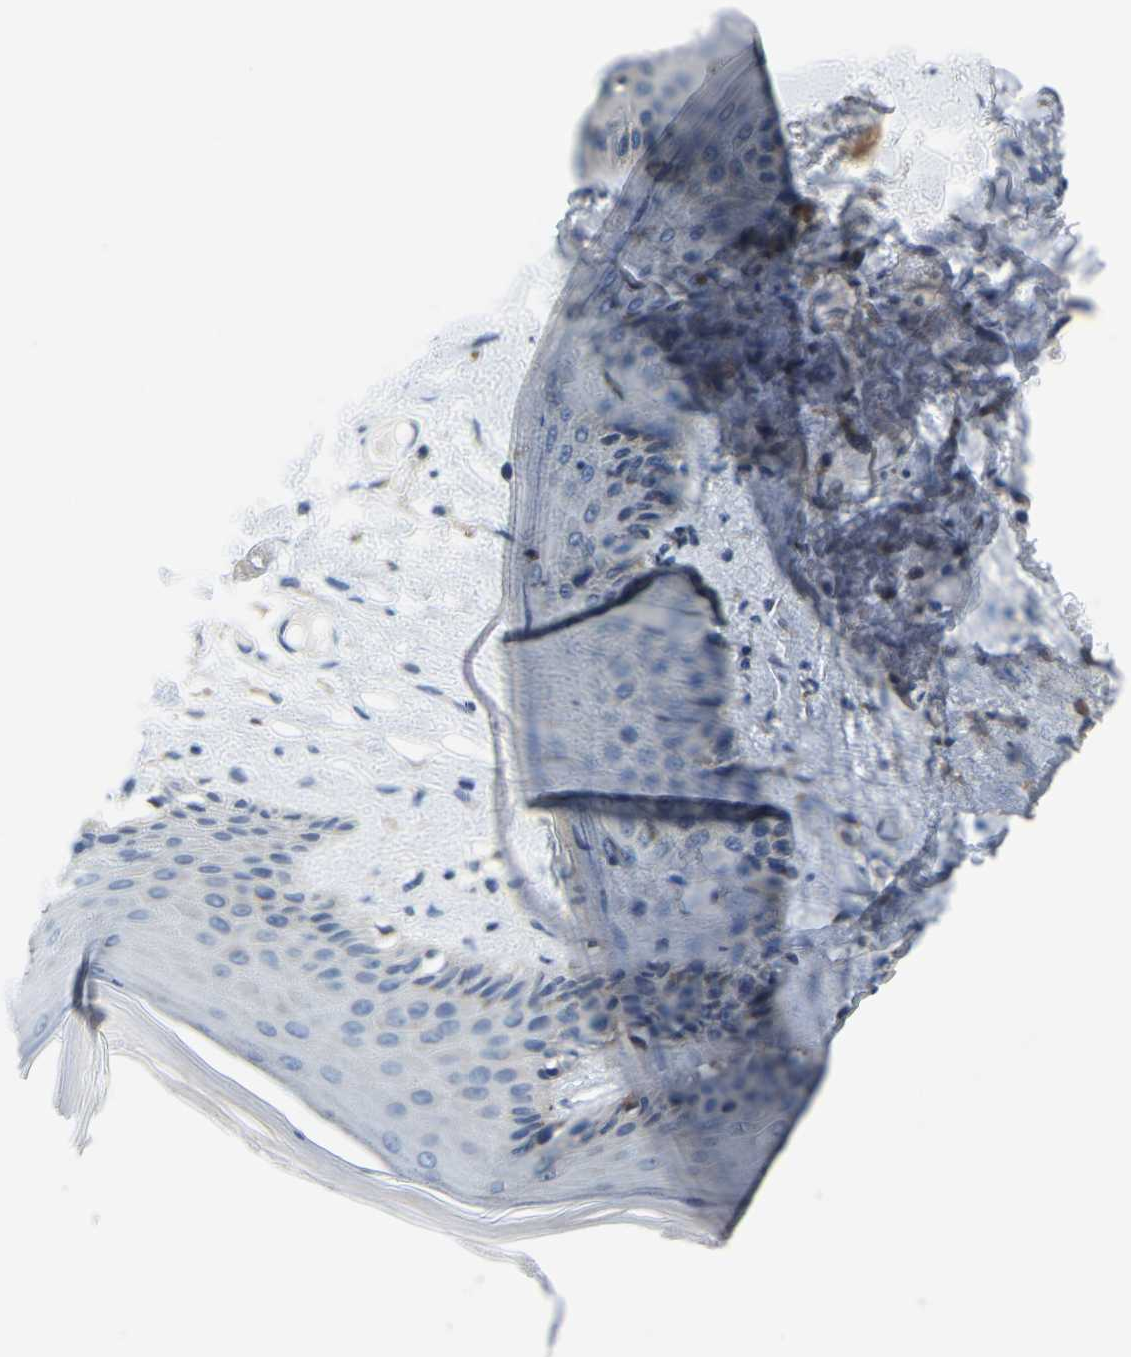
{"staining": {"intensity": "weak", "quantity": "<25%", "location": "cytoplasmic/membranous"}, "tissue": "skin", "cell_type": "Epidermal cells", "image_type": "normal", "snomed": [{"axis": "morphology", "description": "Normal tissue, NOS"}, {"axis": "topography", "description": "Vulva"}], "caption": "The histopathology image displays no significant positivity in epidermal cells of skin.", "gene": "LIAS", "patient": {"sex": "female", "age": 73}}